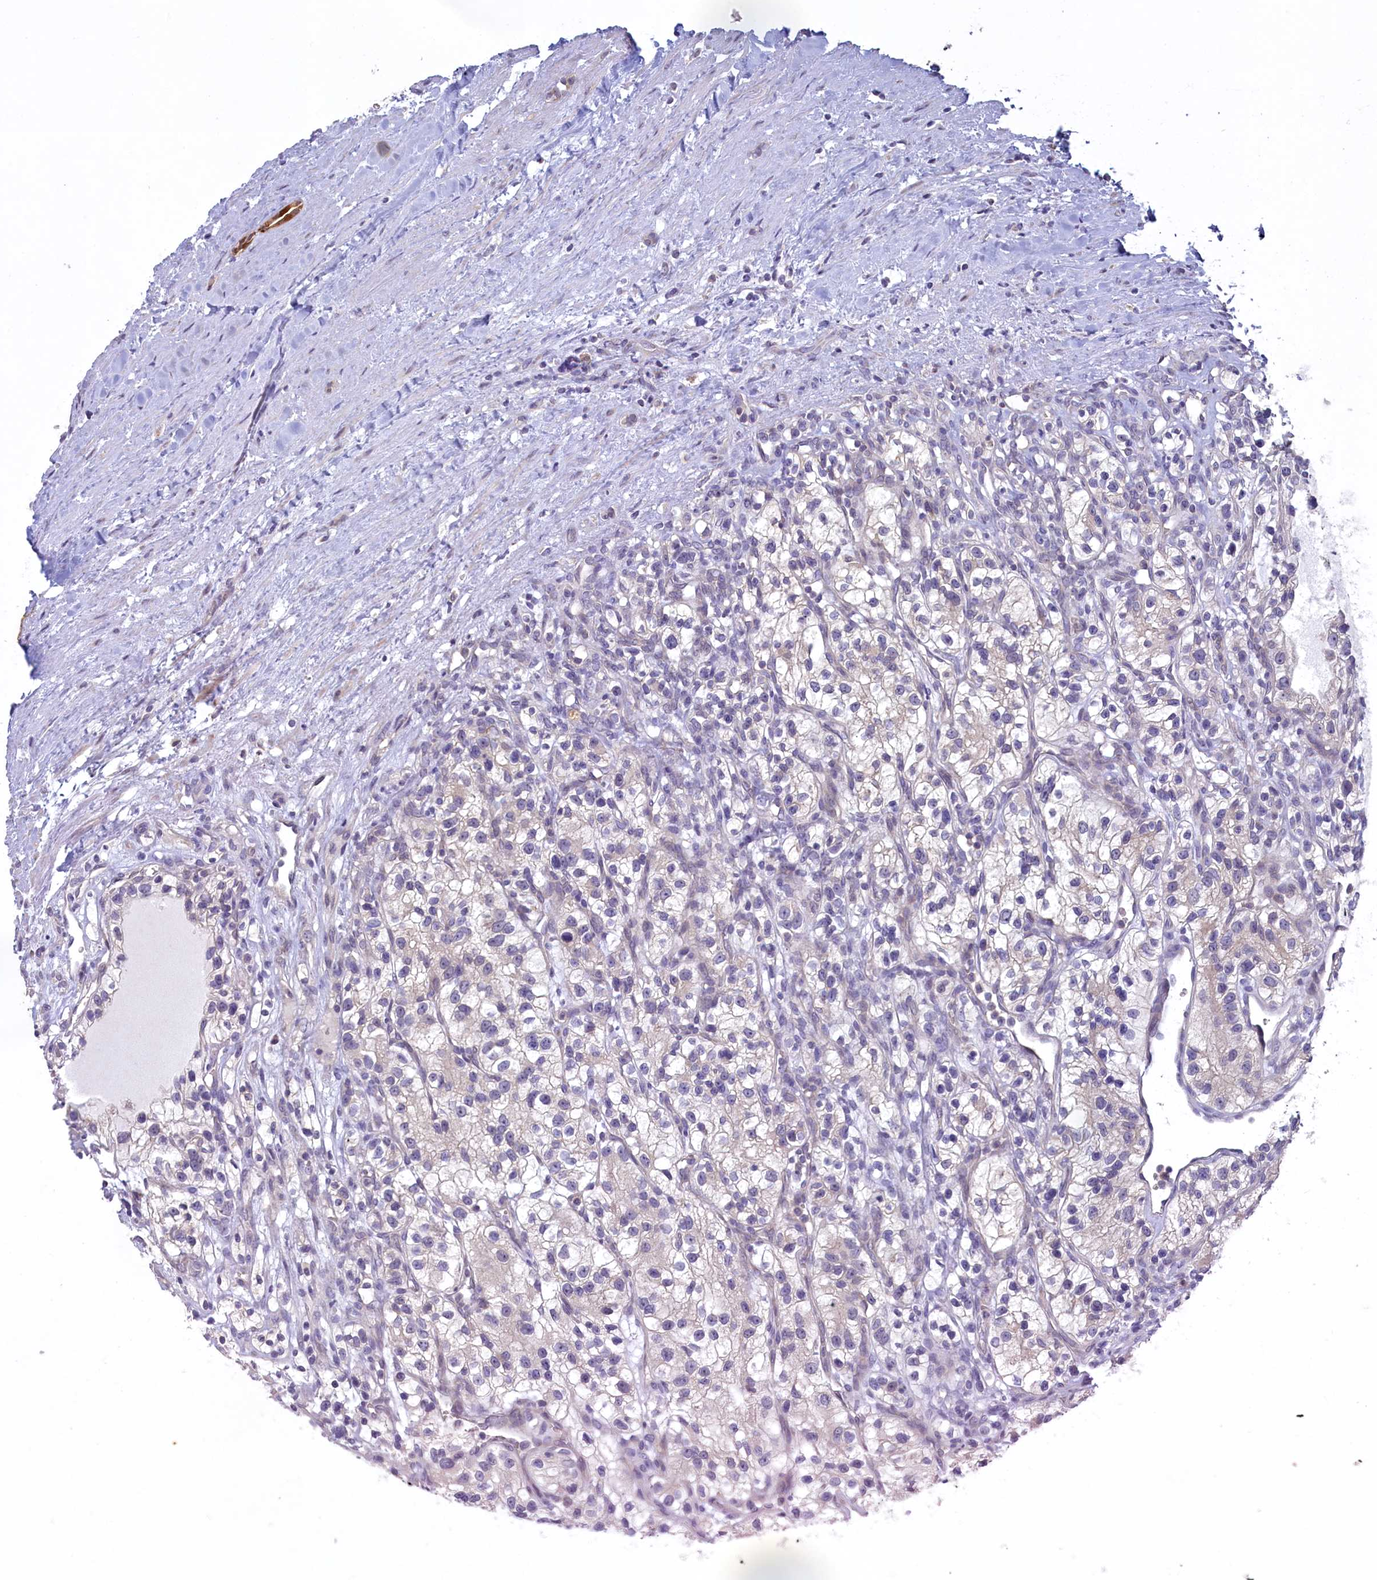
{"staining": {"intensity": "negative", "quantity": "none", "location": "none"}, "tissue": "renal cancer", "cell_type": "Tumor cells", "image_type": "cancer", "snomed": [{"axis": "morphology", "description": "Adenocarcinoma, NOS"}, {"axis": "topography", "description": "Kidney"}], "caption": "Immunohistochemistry micrograph of human renal cancer stained for a protein (brown), which exhibits no staining in tumor cells.", "gene": "UCHL3", "patient": {"sex": "female", "age": 57}}